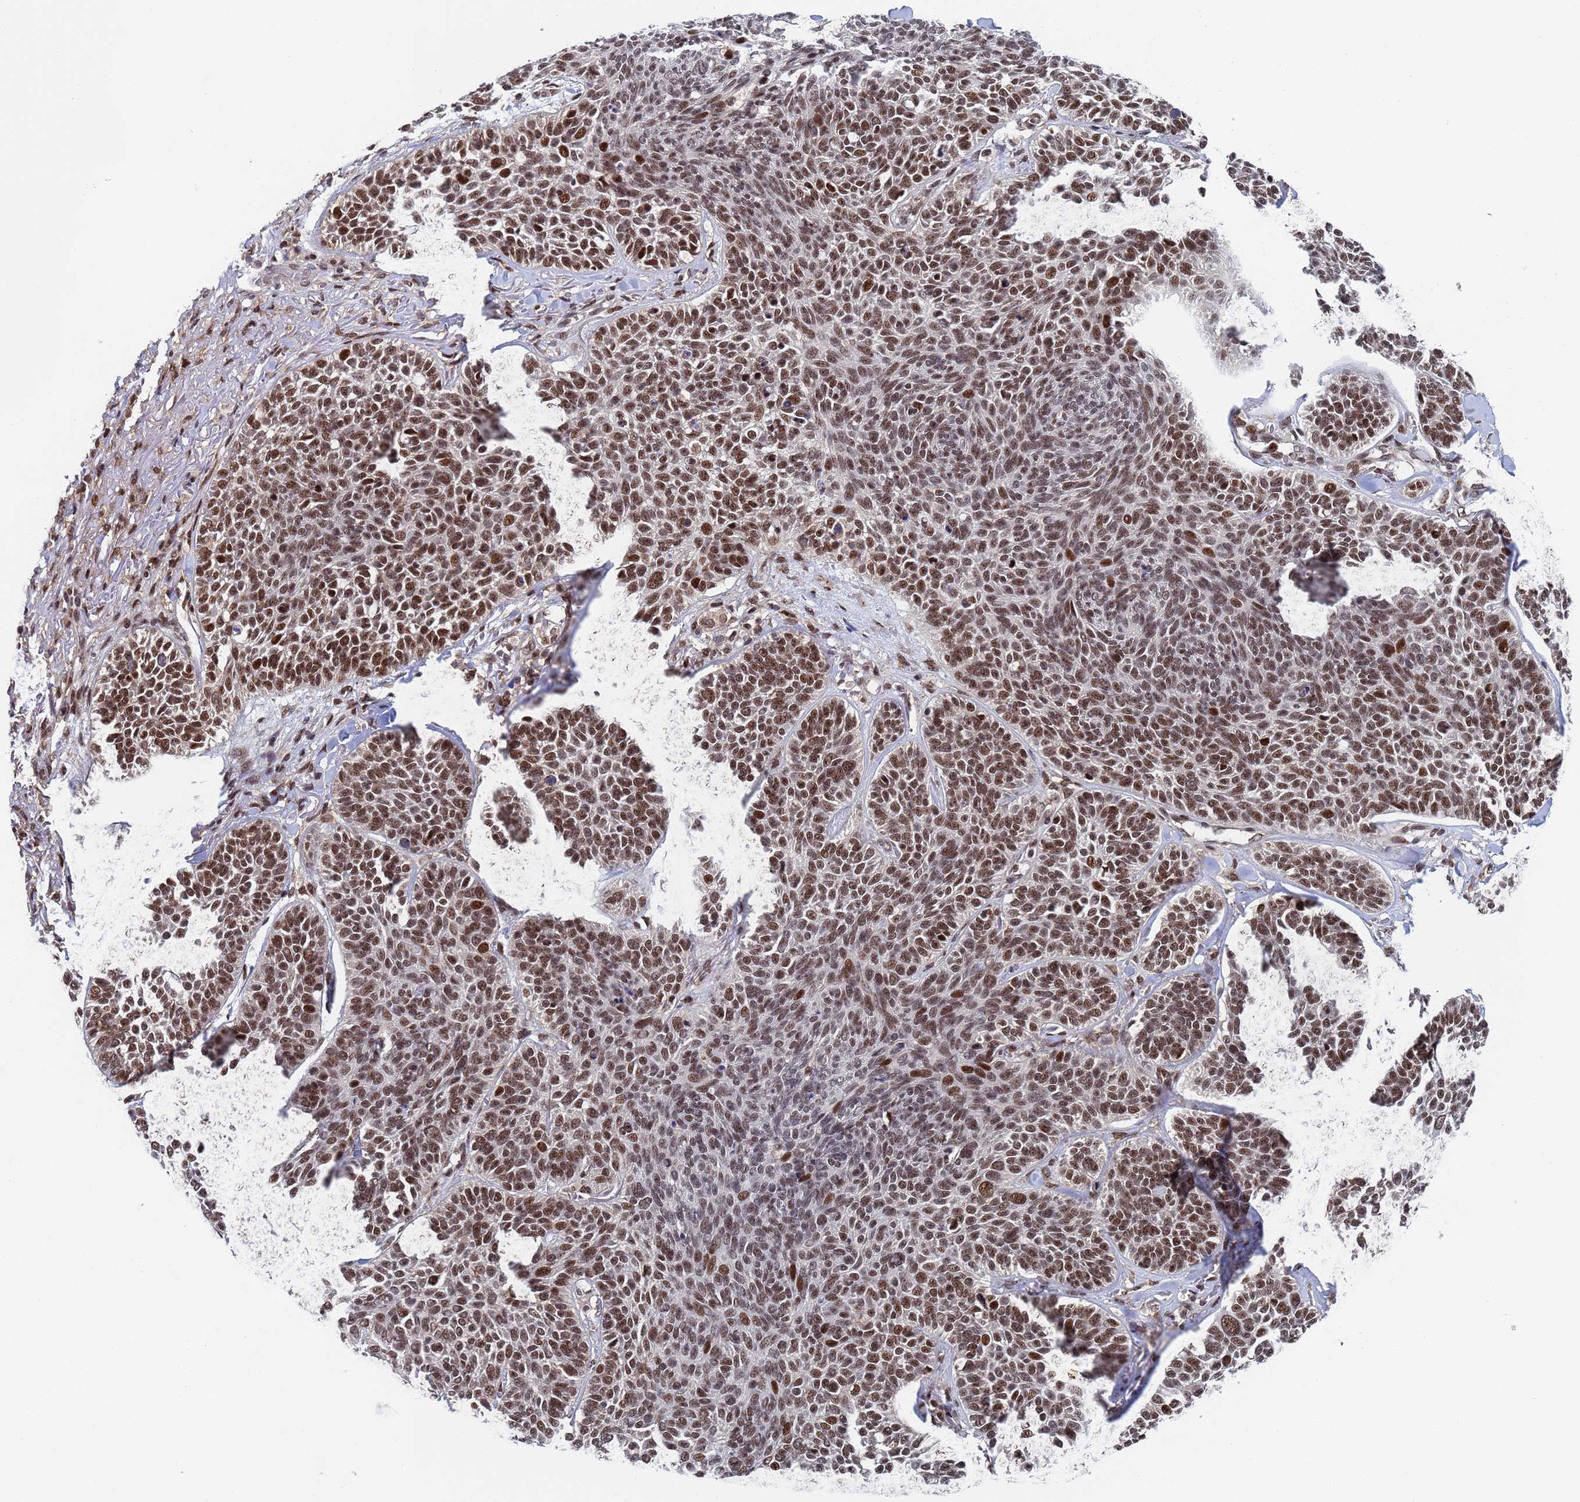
{"staining": {"intensity": "strong", "quantity": ">75%", "location": "nuclear"}, "tissue": "skin cancer", "cell_type": "Tumor cells", "image_type": "cancer", "snomed": [{"axis": "morphology", "description": "Basal cell carcinoma"}, {"axis": "topography", "description": "Skin"}], "caption": "A brown stain highlights strong nuclear staining of a protein in skin cancer tumor cells.", "gene": "AP5Z1", "patient": {"sex": "male", "age": 85}}